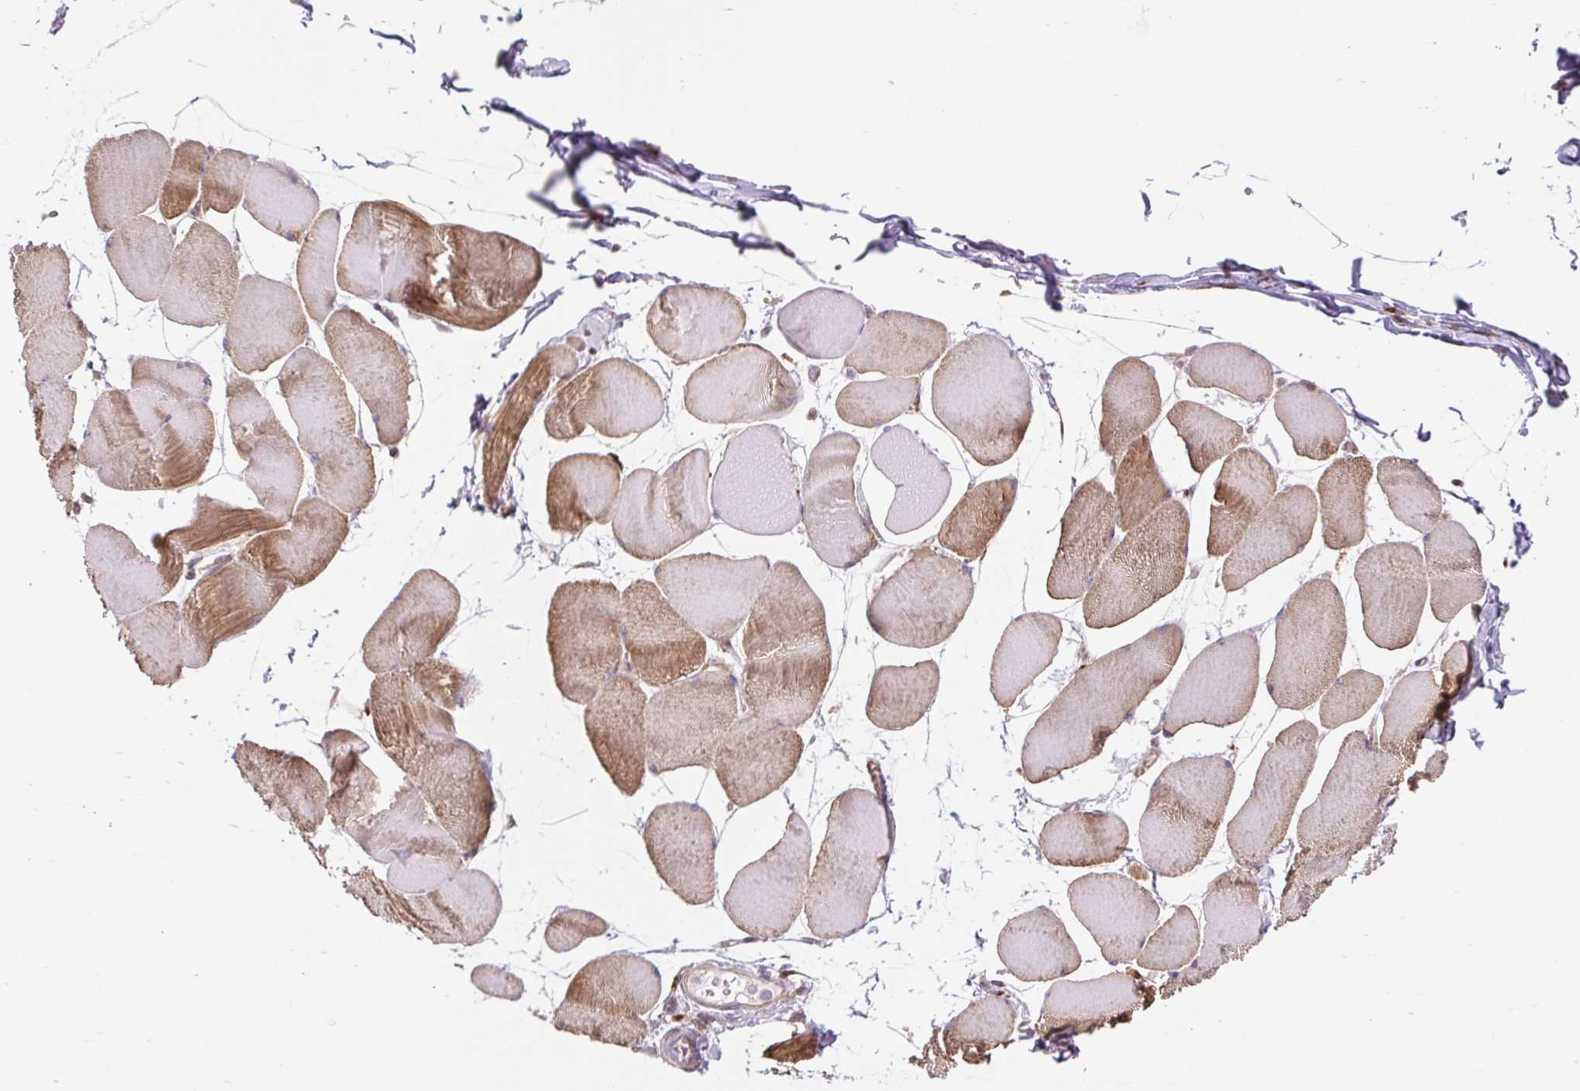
{"staining": {"intensity": "moderate", "quantity": "25%-75%", "location": "cytoplasmic/membranous"}, "tissue": "skeletal muscle", "cell_type": "Myocytes", "image_type": "normal", "snomed": [{"axis": "morphology", "description": "Normal tissue, NOS"}, {"axis": "topography", "description": "Skeletal muscle"}], "caption": "Immunohistochemistry (IHC) of unremarkable skeletal muscle demonstrates medium levels of moderate cytoplasmic/membranous positivity in about 25%-75% of myocytes. Immunohistochemistry (IHC) stains the protein of interest in brown and the nuclei are stained blue.", "gene": "LYPD5", "patient": {"sex": "female", "age": 75}}